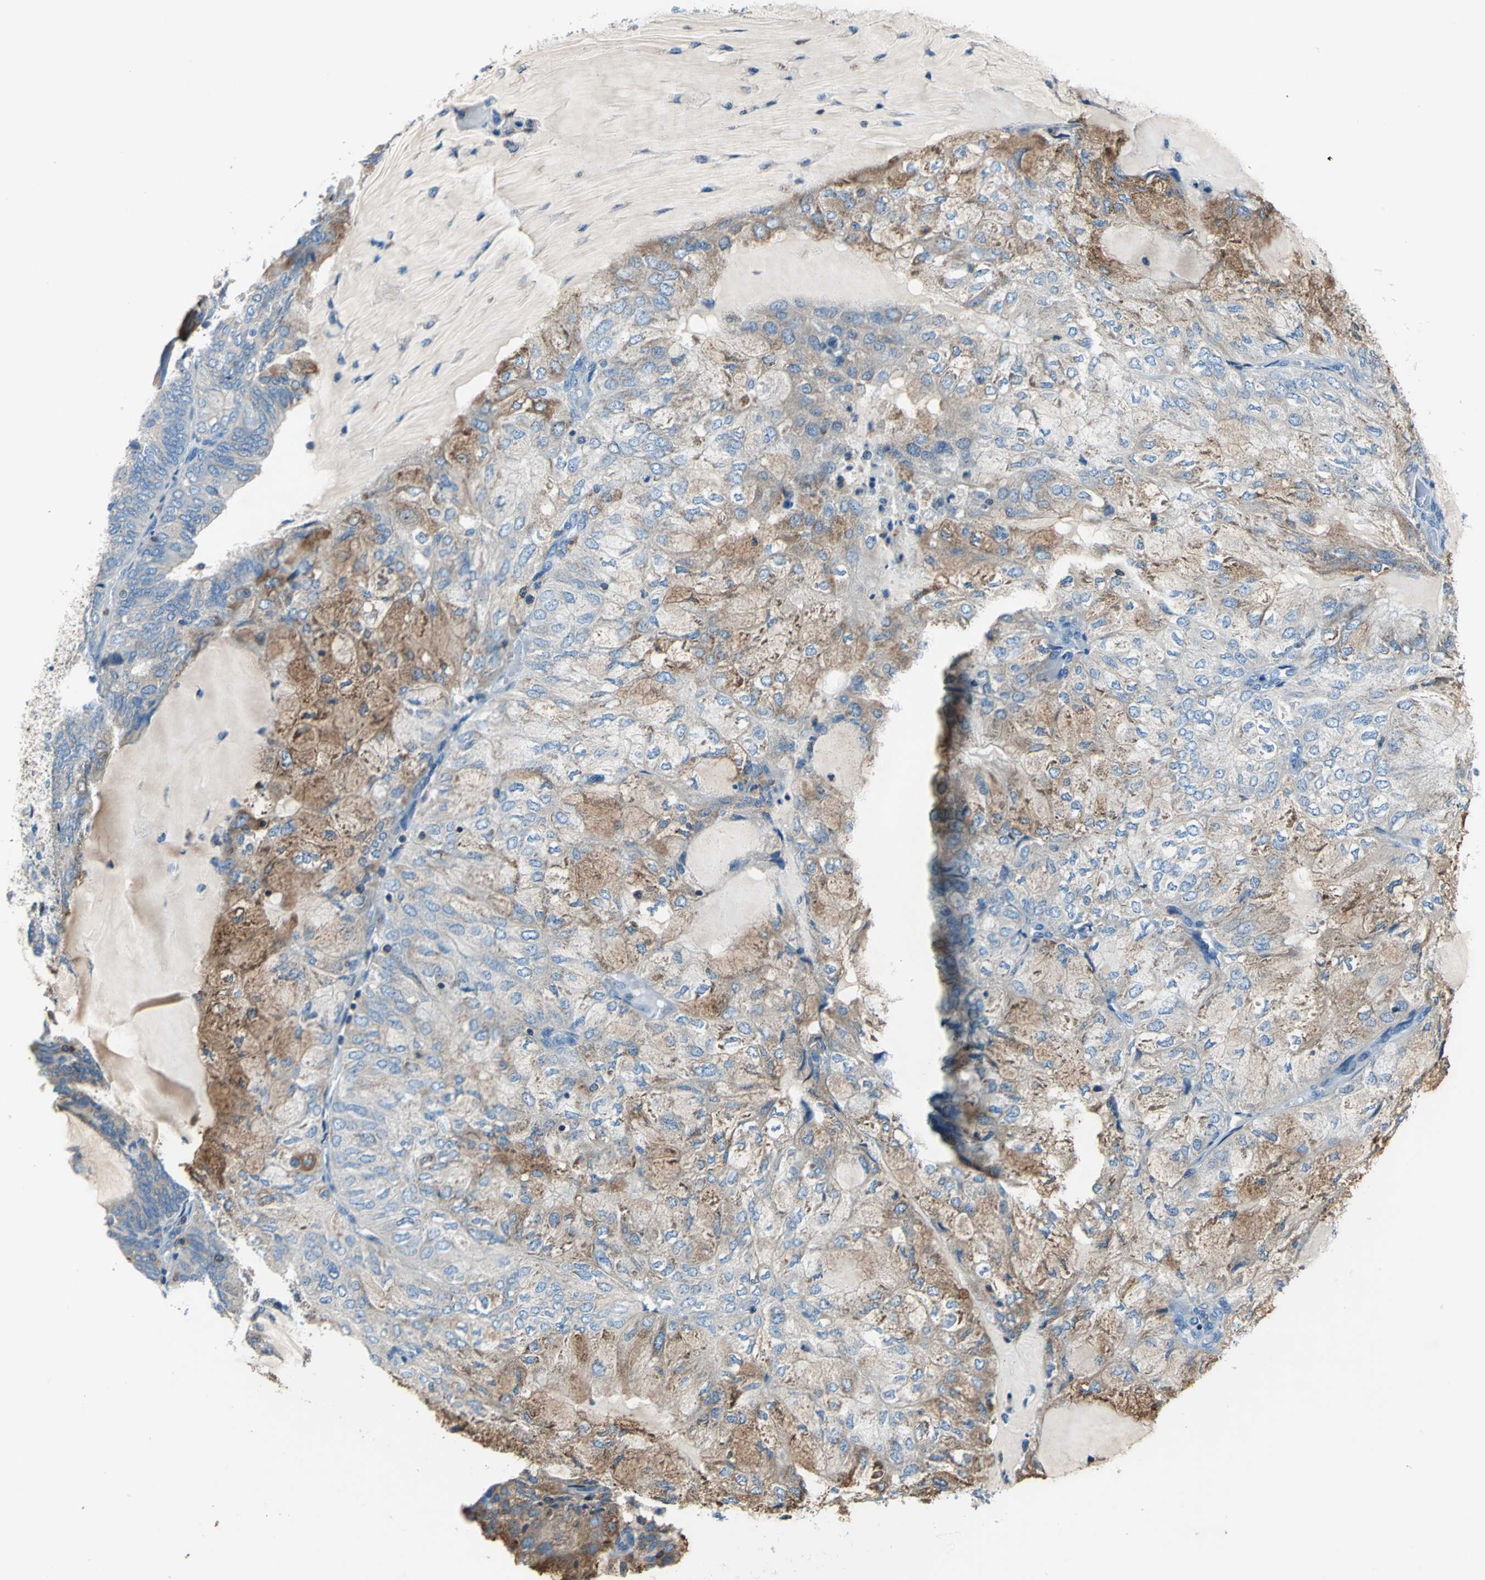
{"staining": {"intensity": "moderate", "quantity": "<25%", "location": "cytoplasmic/membranous"}, "tissue": "endometrial cancer", "cell_type": "Tumor cells", "image_type": "cancer", "snomed": [{"axis": "morphology", "description": "Adenocarcinoma, NOS"}, {"axis": "topography", "description": "Endometrium"}], "caption": "Brown immunohistochemical staining in human endometrial cancer demonstrates moderate cytoplasmic/membranous expression in about <25% of tumor cells.", "gene": "SEPTIN6", "patient": {"sex": "female", "age": 81}}